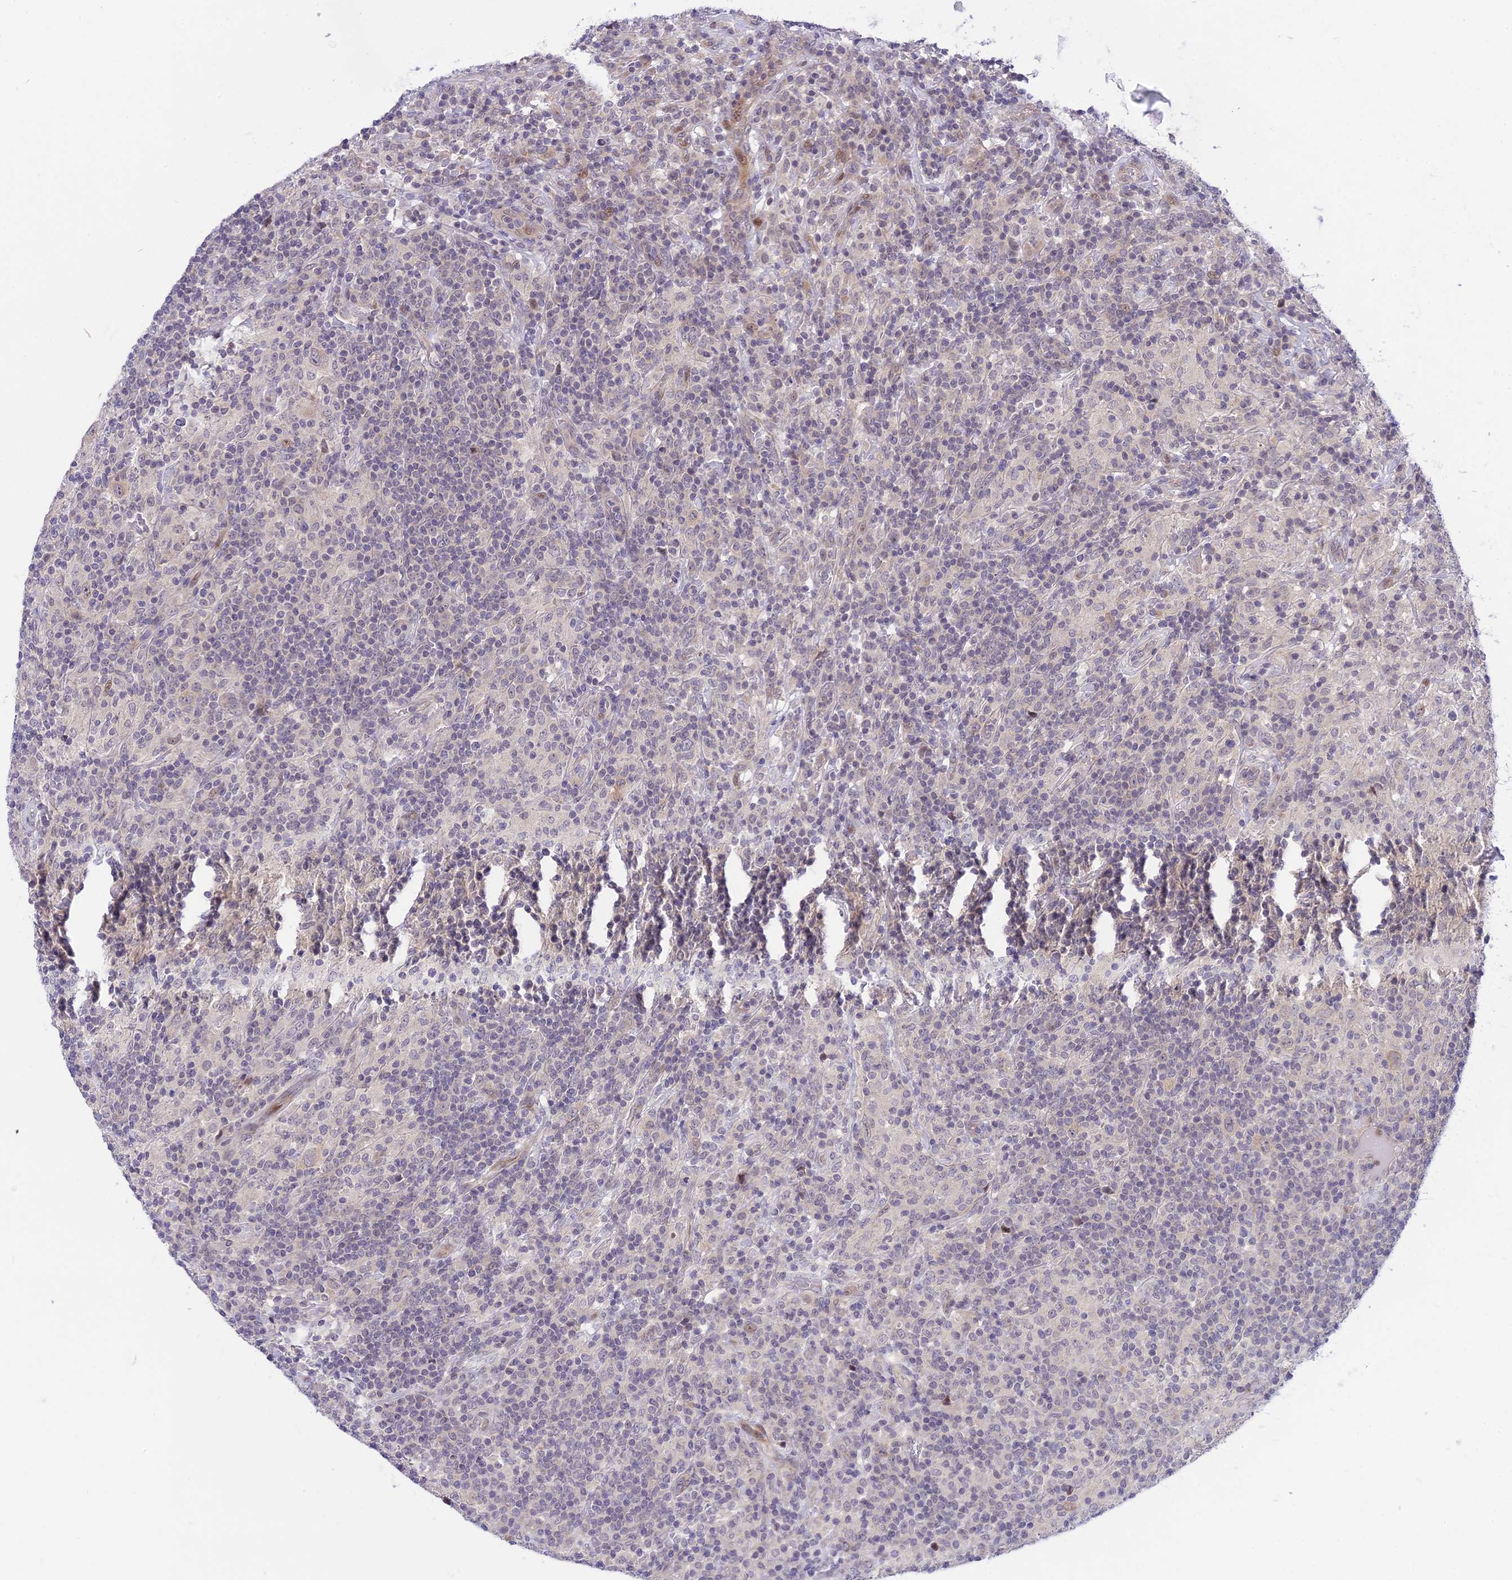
{"staining": {"intensity": "negative", "quantity": "none", "location": "none"}, "tissue": "lymphoma", "cell_type": "Tumor cells", "image_type": "cancer", "snomed": [{"axis": "morphology", "description": "Hodgkin's disease, NOS"}, {"axis": "topography", "description": "Lymph node"}], "caption": "This is an immunohistochemistry histopathology image of human Hodgkin's disease. There is no expression in tumor cells.", "gene": "ZNF837", "patient": {"sex": "male", "age": 70}}